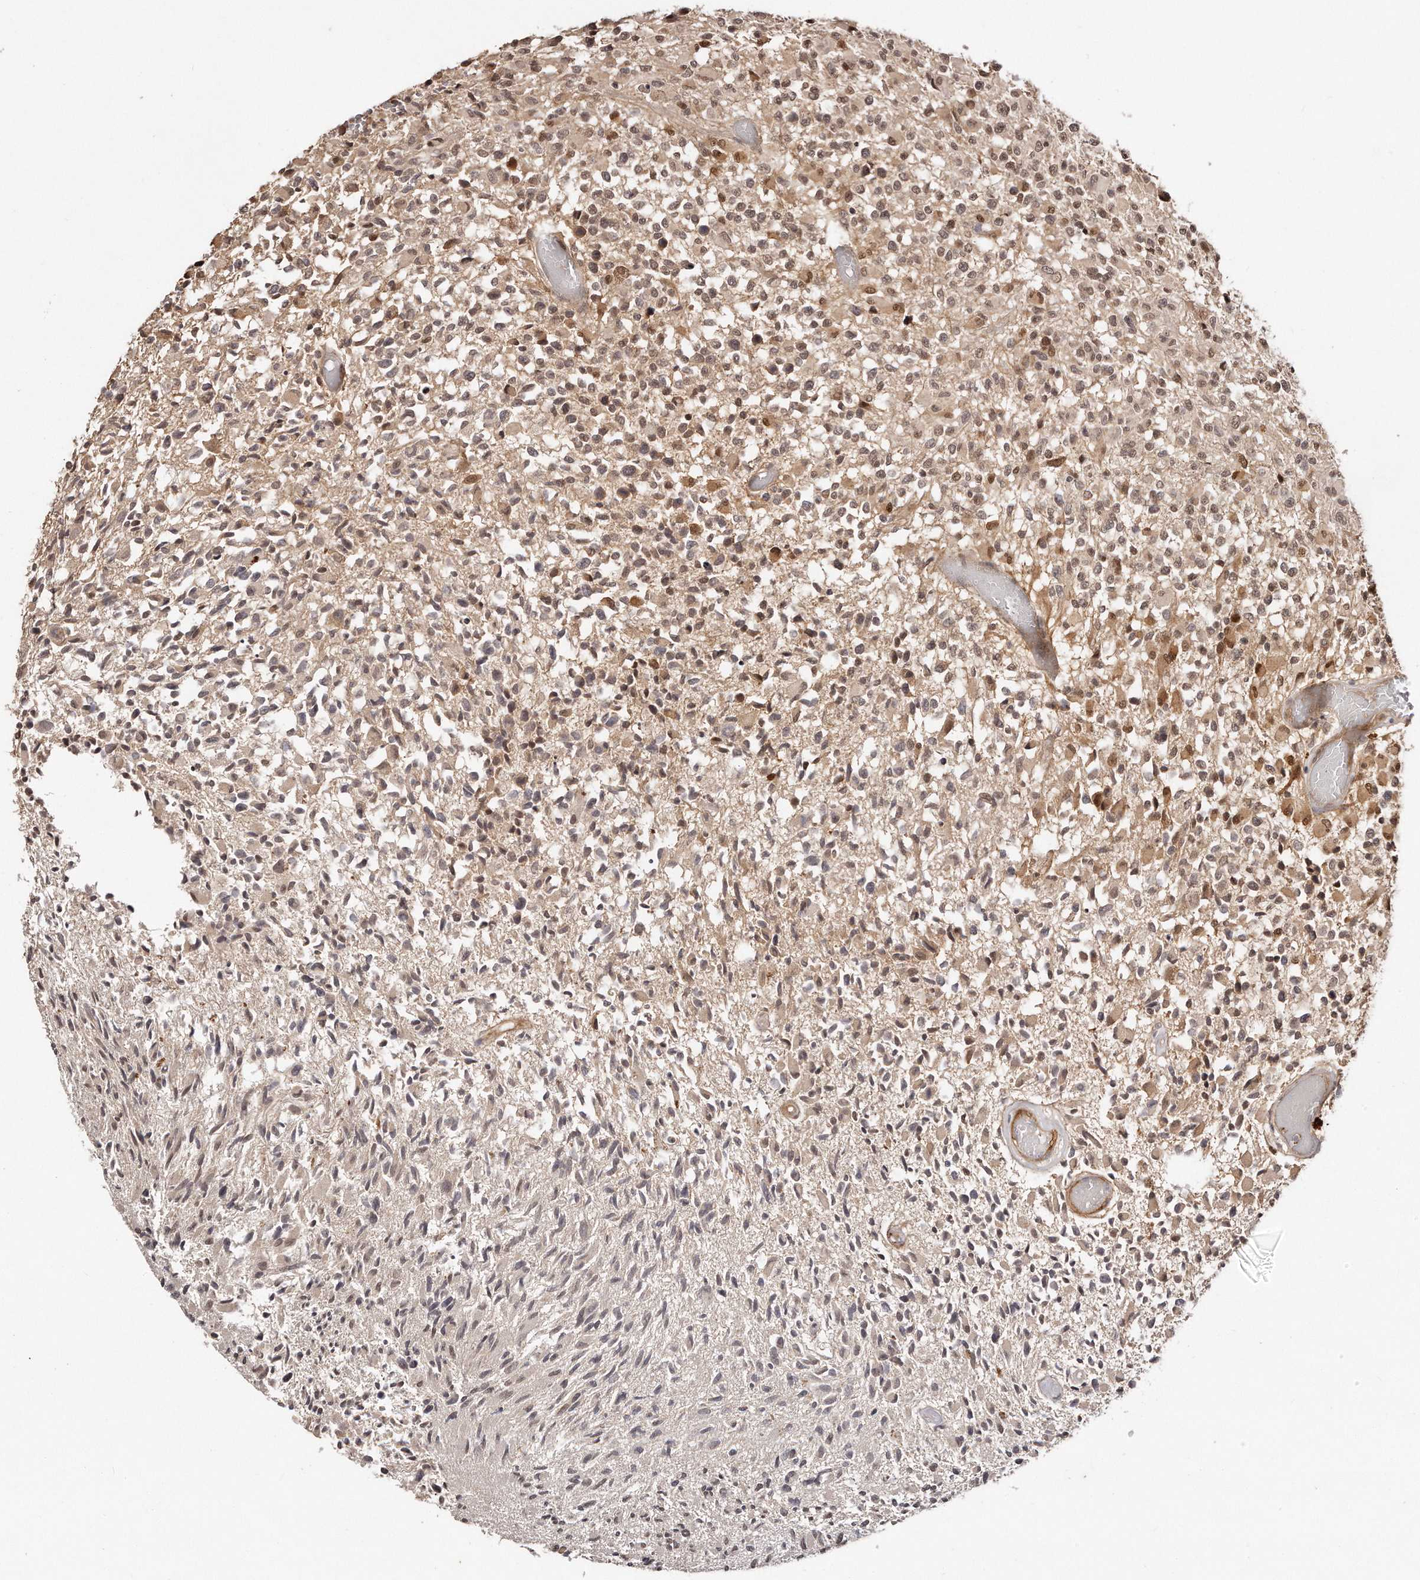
{"staining": {"intensity": "moderate", "quantity": "25%-75%", "location": "cytoplasmic/membranous,nuclear"}, "tissue": "glioma", "cell_type": "Tumor cells", "image_type": "cancer", "snomed": [{"axis": "morphology", "description": "Glioma, malignant, High grade"}, {"axis": "morphology", "description": "Glioblastoma, NOS"}, {"axis": "topography", "description": "Brain"}], "caption": "Tumor cells display medium levels of moderate cytoplasmic/membranous and nuclear positivity in about 25%-75% of cells in human glioma. (brown staining indicates protein expression, while blue staining denotes nuclei).", "gene": "SOX4", "patient": {"sex": "male", "age": 60}}